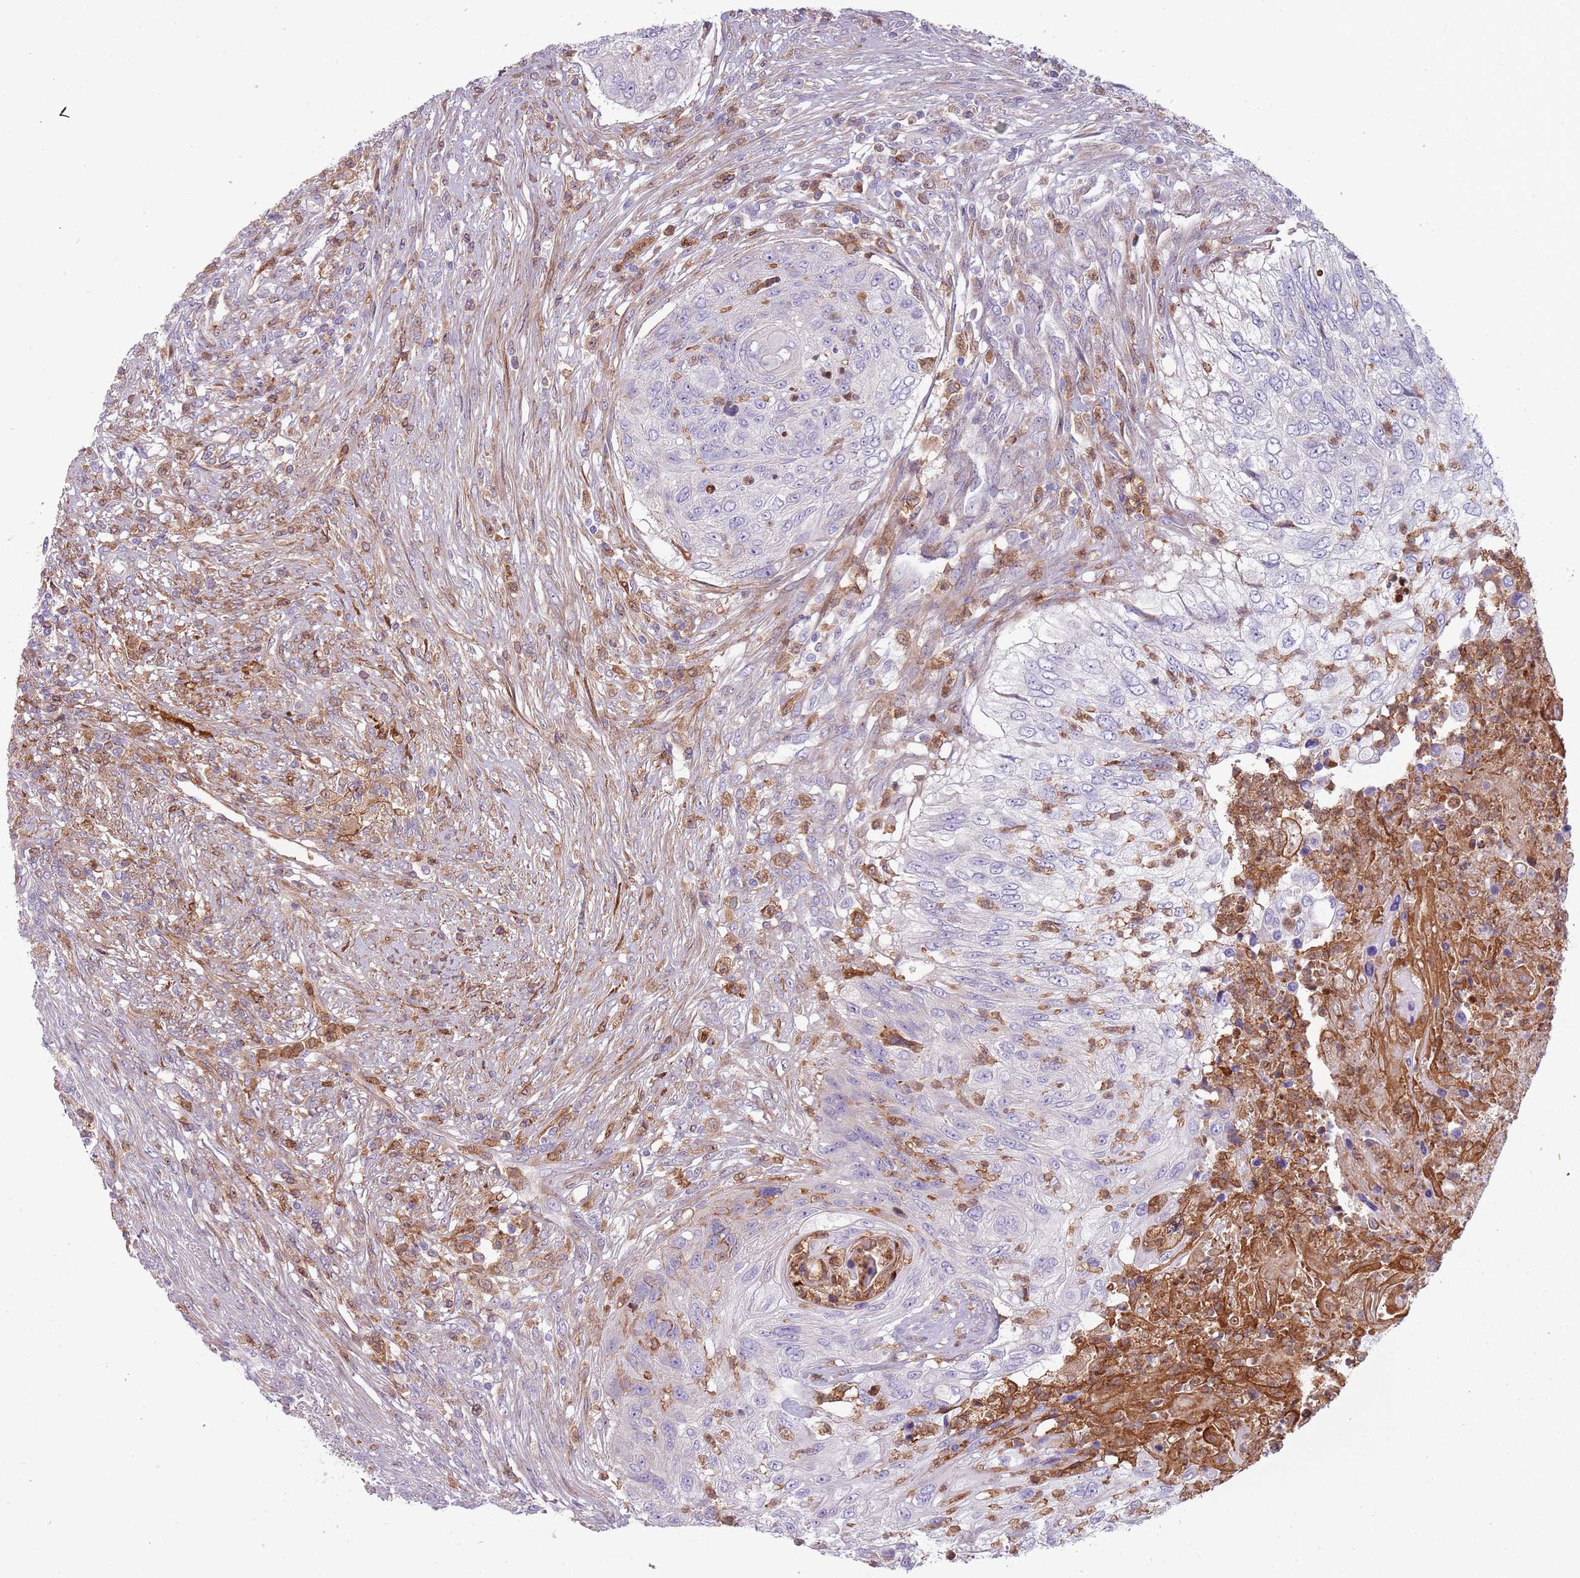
{"staining": {"intensity": "negative", "quantity": "none", "location": "none"}, "tissue": "urothelial cancer", "cell_type": "Tumor cells", "image_type": "cancer", "snomed": [{"axis": "morphology", "description": "Urothelial carcinoma, High grade"}, {"axis": "topography", "description": "Urinary bladder"}], "caption": "A photomicrograph of human urothelial cancer is negative for staining in tumor cells.", "gene": "NADK", "patient": {"sex": "female", "age": 60}}